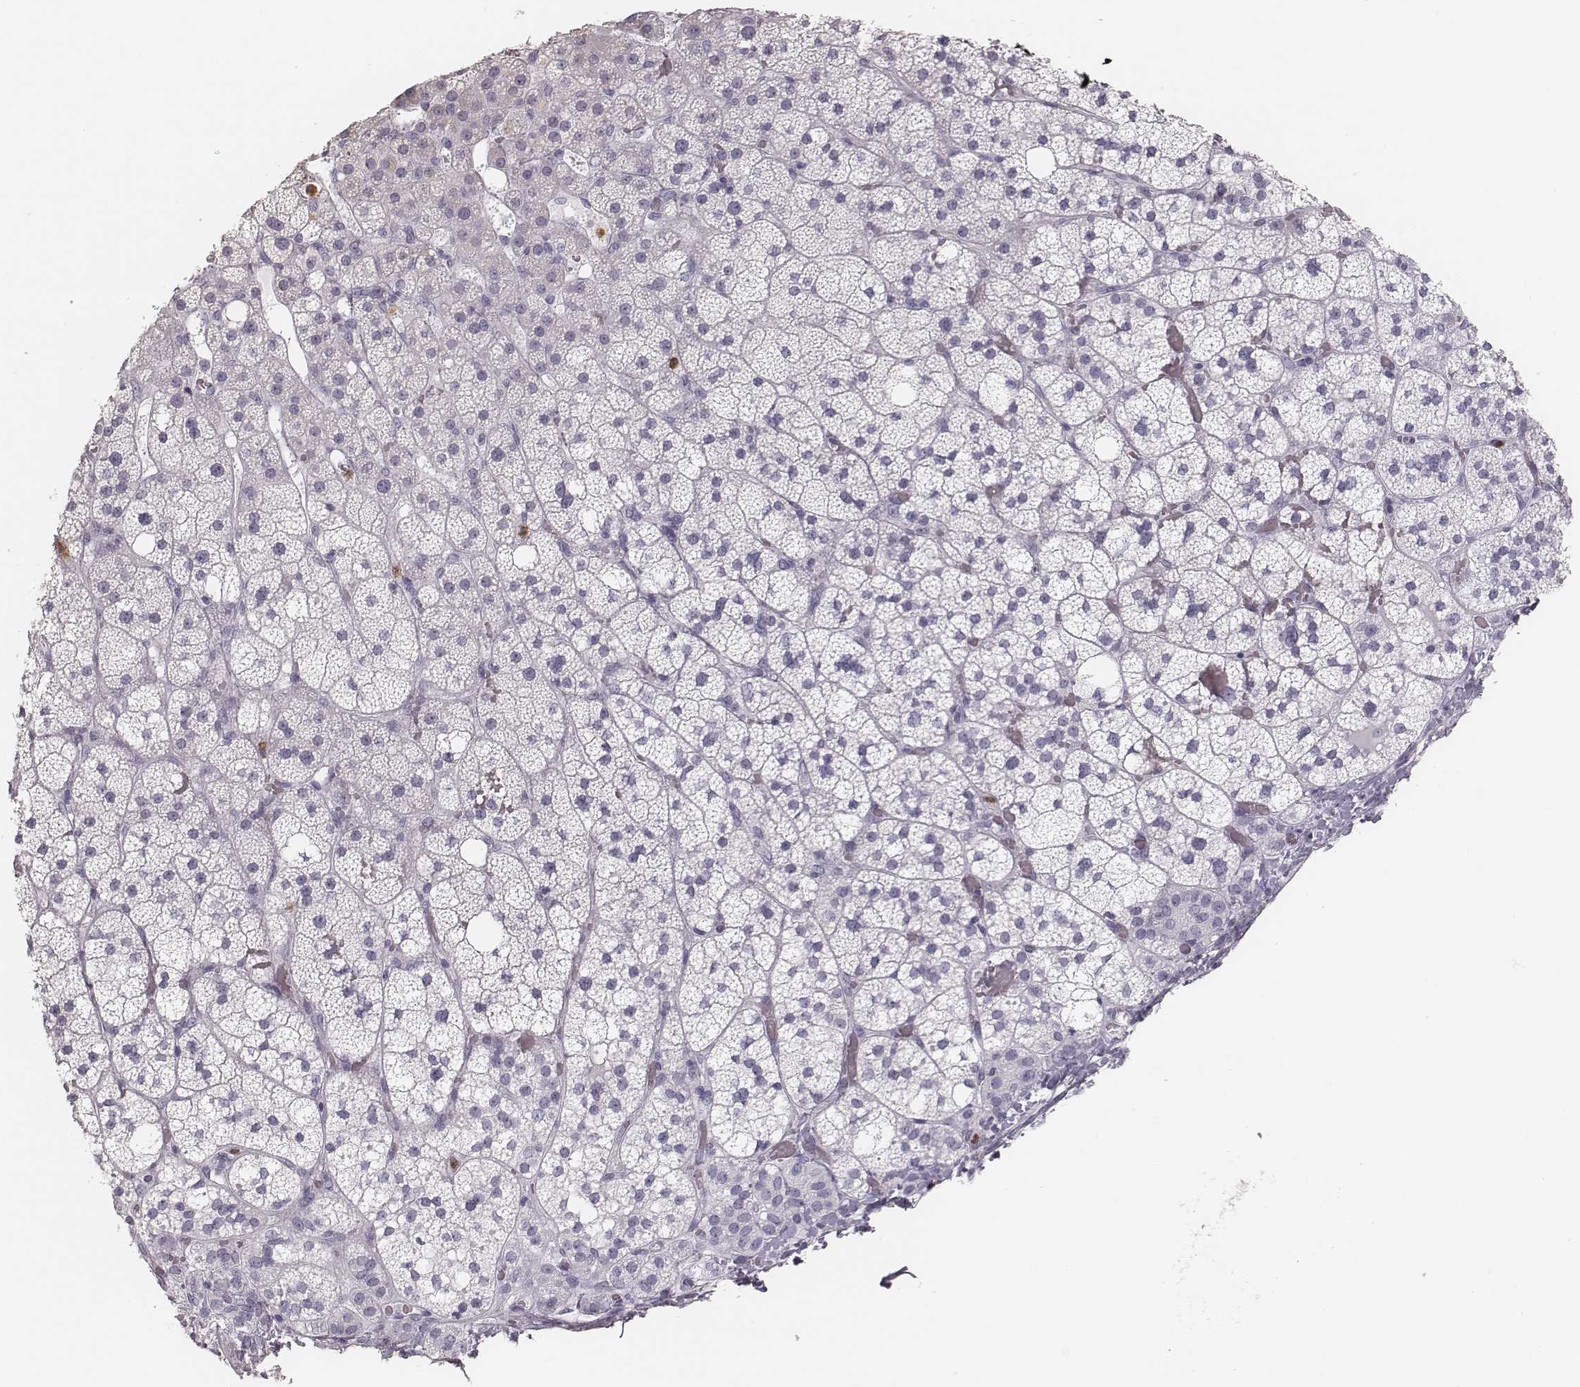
{"staining": {"intensity": "negative", "quantity": "none", "location": "none"}, "tissue": "adrenal gland", "cell_type": "Glandular cells", "image_type": "normal", "snomed": [{"axis": "morphology", "description": "Normal tissue, NOS"}, {"axis": "topography", "description": "Adrenal gland"}], "caption": "This is a image of immunohistochemistry staining of normal adrenal gland, which shows no staining in glandular cells. (IHC, brightfield microscopy, high magnification).", "gene": "ELANE", "patient": {"sex": "male", "age": 53}}